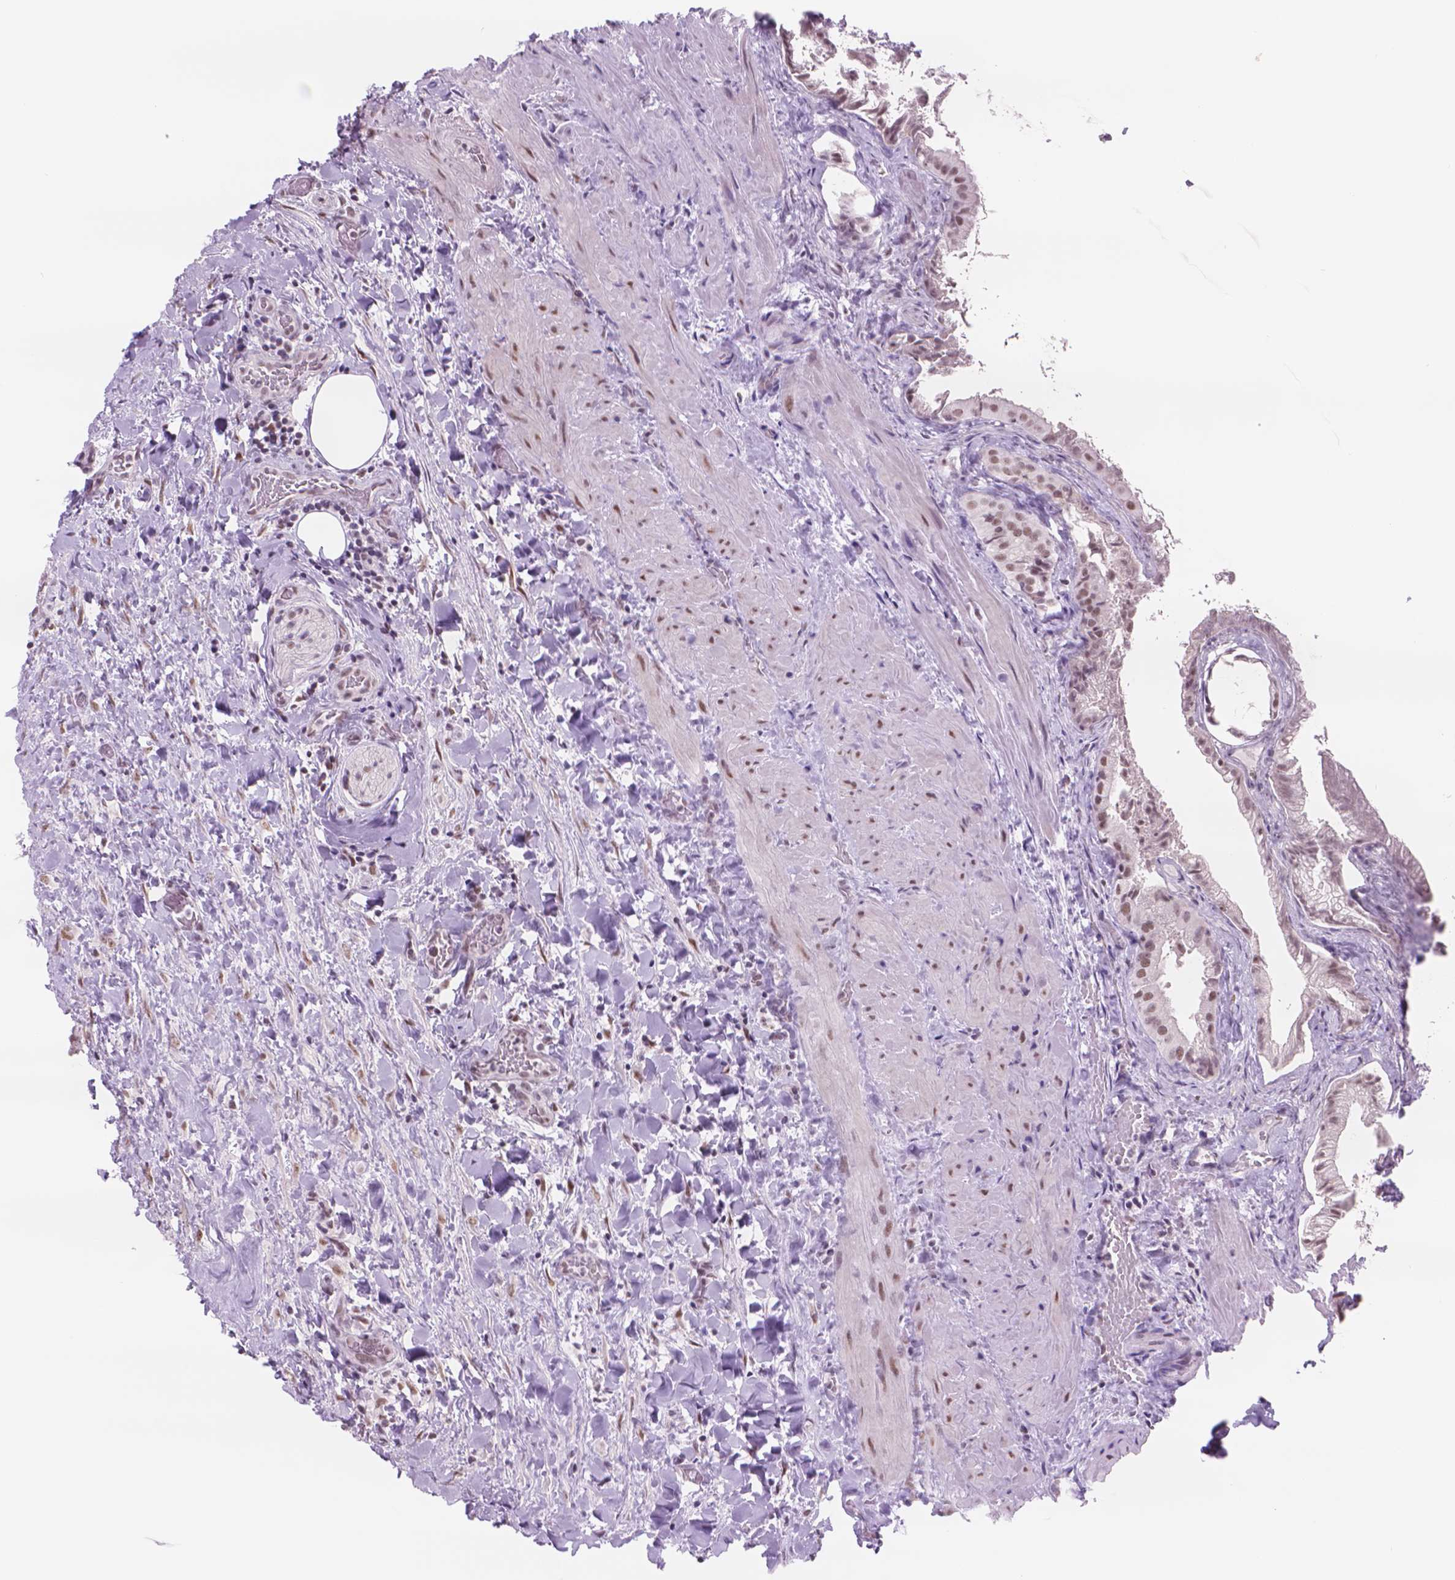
{"staining": {"intensity": "moderate", "quantity": ">75%", "location": "nuclear"}, "tissue": "gallbladder", "cell_type": "Glandular cells", "image_type": "normal", "snomed": [{"axis": "morphology", "description": "Normal tissue, NOS"}, {"axis": "topography", "description": "Gallbladder"}], "caption": "Gallbladder stained with a brown dye exhibits moderate nuclear positive positivity in approximately >75% of glandular cells.", "gene": "POLR3D", "patient": {"sex": "male", "age": 70}}